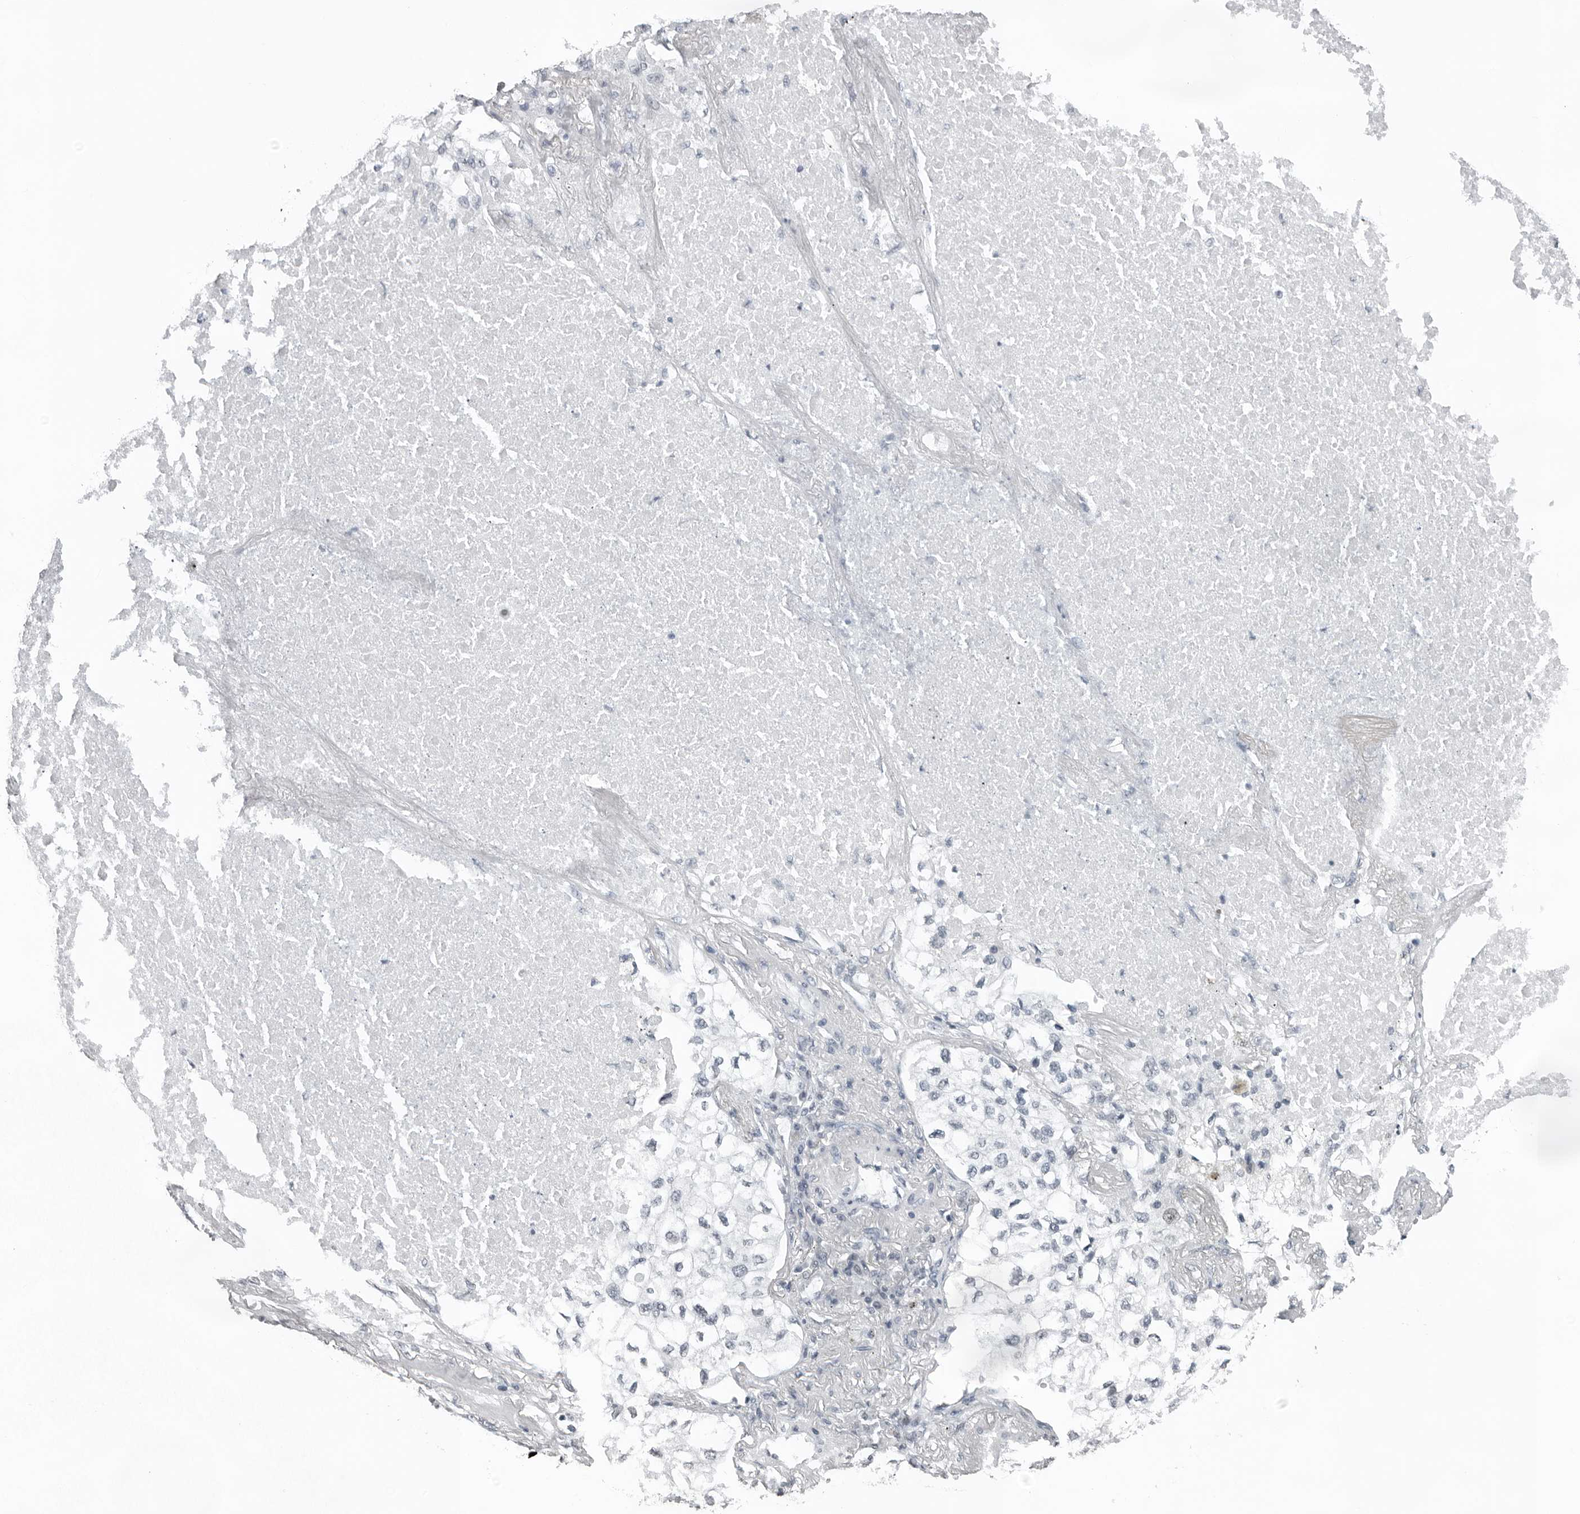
{"staining": {"intensity": "negative", "quantity": "none", "location": "none"}, "tissue": "lung cancer", "cell_type": "Tumor cells", "image_type": "cancer", "snomed": [{"axis": "morphology", "description": "Adenocarcinoma, NOS"}, {"axis": "topography", "description": "Lung"}], "caption": "DAB (3,3'-diaminobenzidine) immunohistochemical staining of human lung adenocarcinoma displays no significant positivity in tumor cells.", "gene": "PPP1R42", "patient": {"sex": "male", "age": 63}}